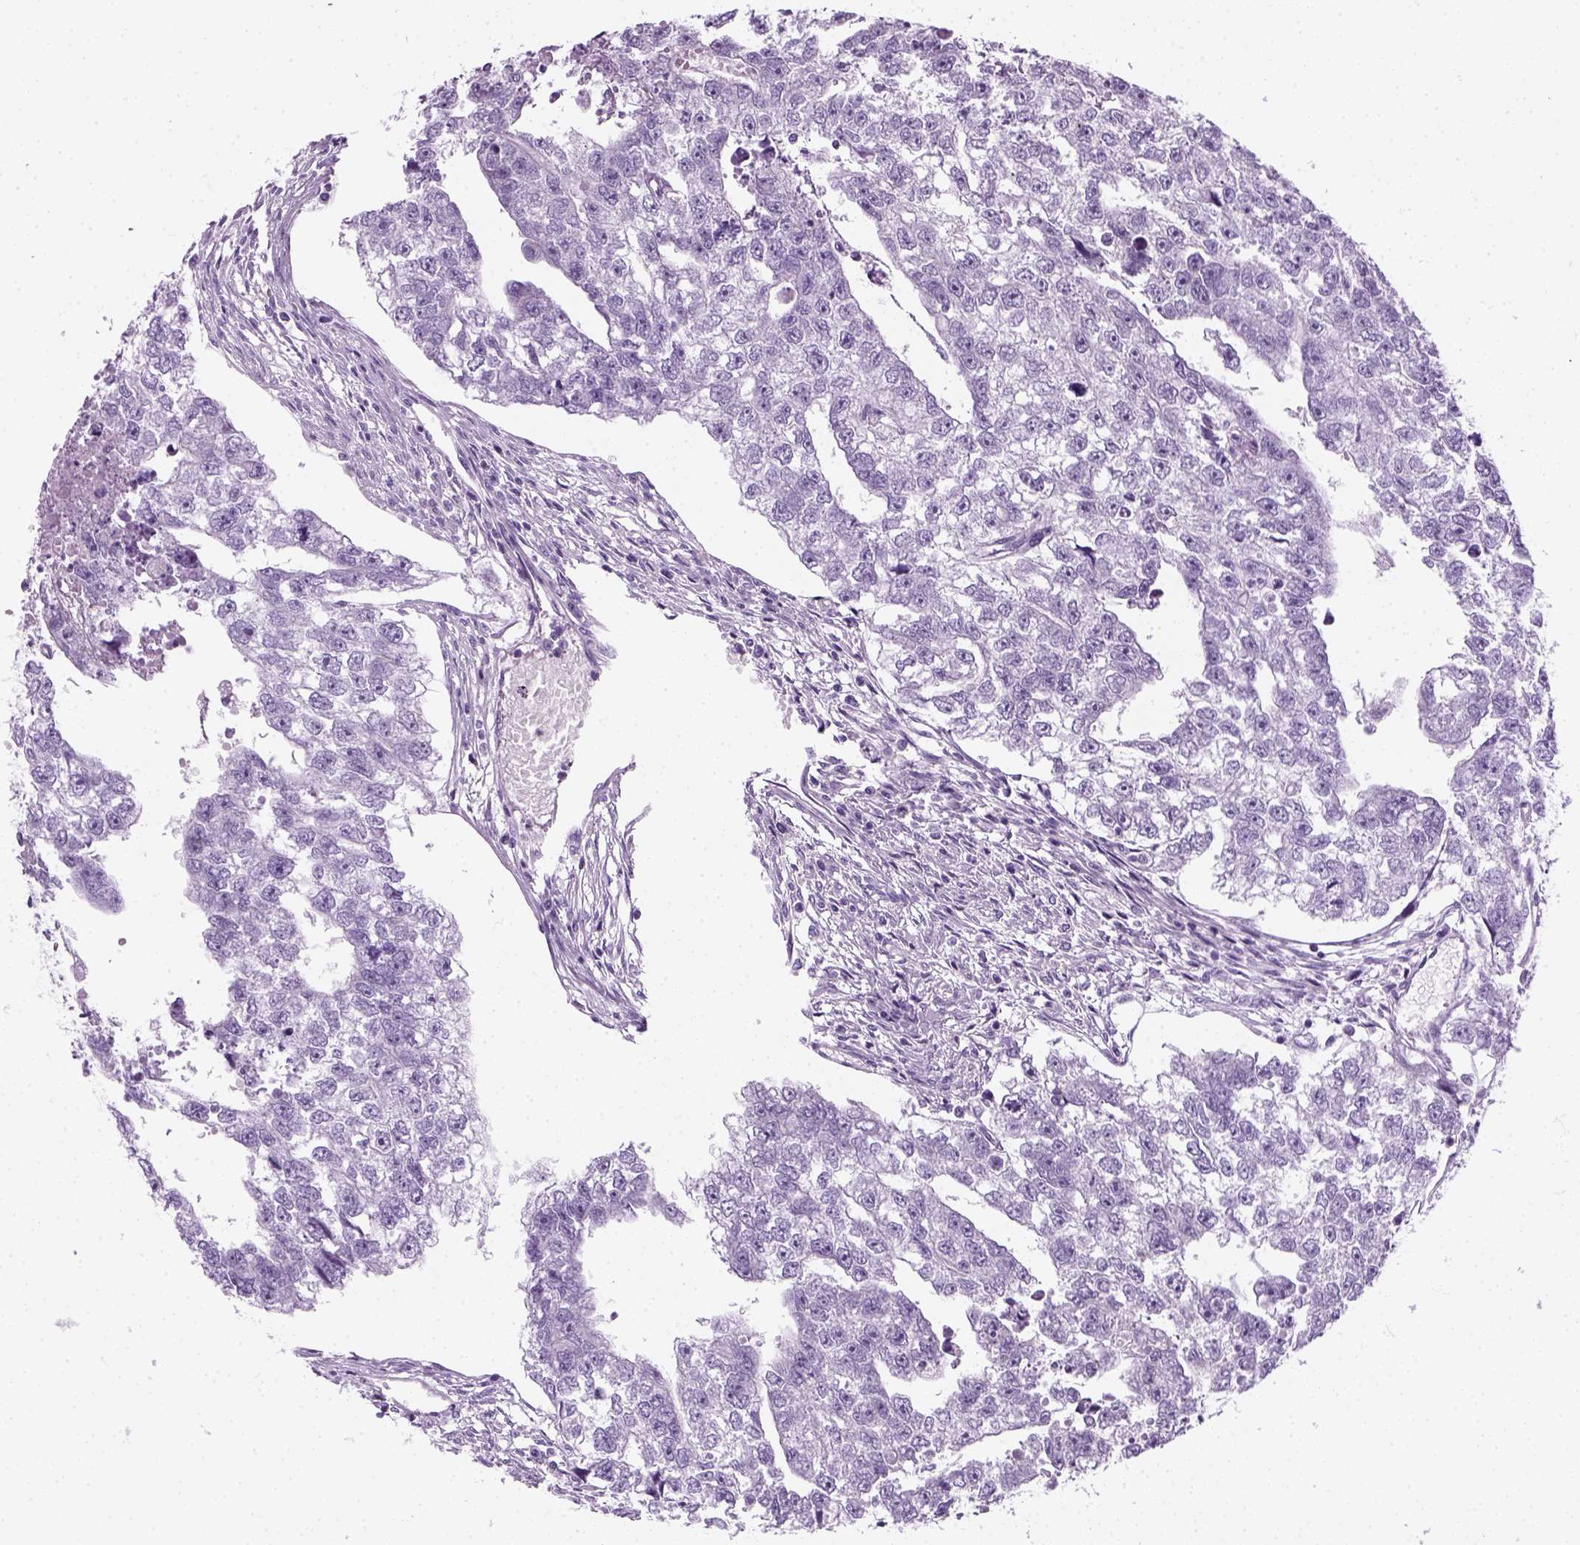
{"staining": {"intensity": "negative", "quantity": "none", "location": "none"}, "tissue": "testis cancer", "cell_type": "Tumor cells", "image_type": "cancer", "snomed": [{"axis": "morphology", "description": "Carcinoma, Embryonal, NOS"}, {"axis": "morphology", "description": "Teratoma, malignant, NOS"}, {"axis": "topography", "description": "Testis"}], "caption": "An IHC photomicrograph of testis cancer is shown. There is no staining in tumor cells of testis cancer. (Brightfield microscopy of DAB immunohistochemistry (IHC) at high magnification).", "gene": "SLC12A5", "patient": {"sex": "male", "age": 44}}